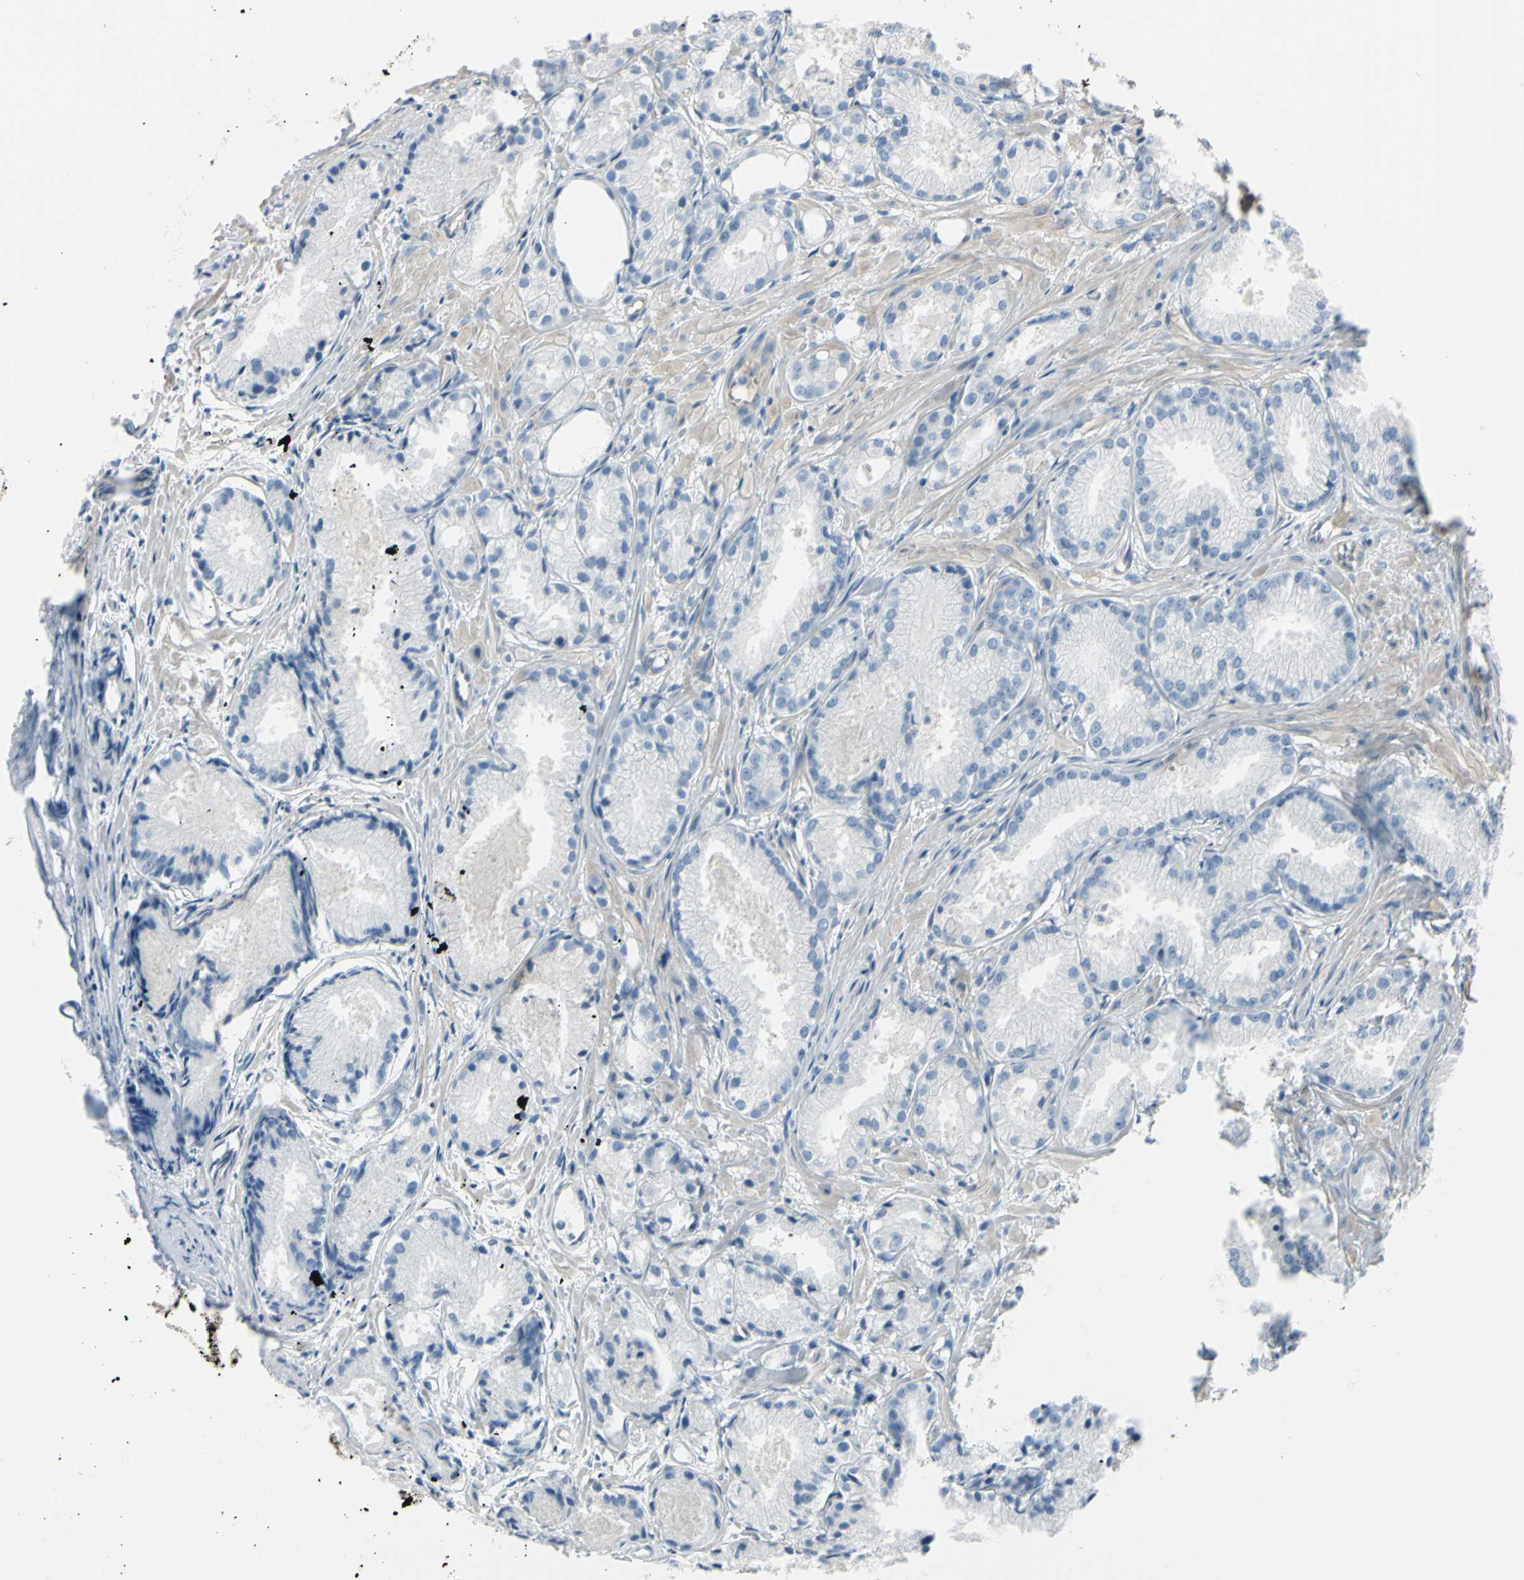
{"staining": {"intensity": "negative", "quantity": "none", "location": "none"}, "tissue": "prostate cancer", "cell_type": "Tumor cells", "image_type": "cancer", "snomed": [{"axis": "morphology", "description": "Adenocarcinoma, Low grade"}, {"axis": "topography", "description": "Prostate"}], "caption": "This is an immunohistochemistry image of prostate cancer (low-grade adenocarcinoma). There is no positivity in tumor cells.", "gene": "ASB9", "patient": {"sex": "male", "age": 72}}